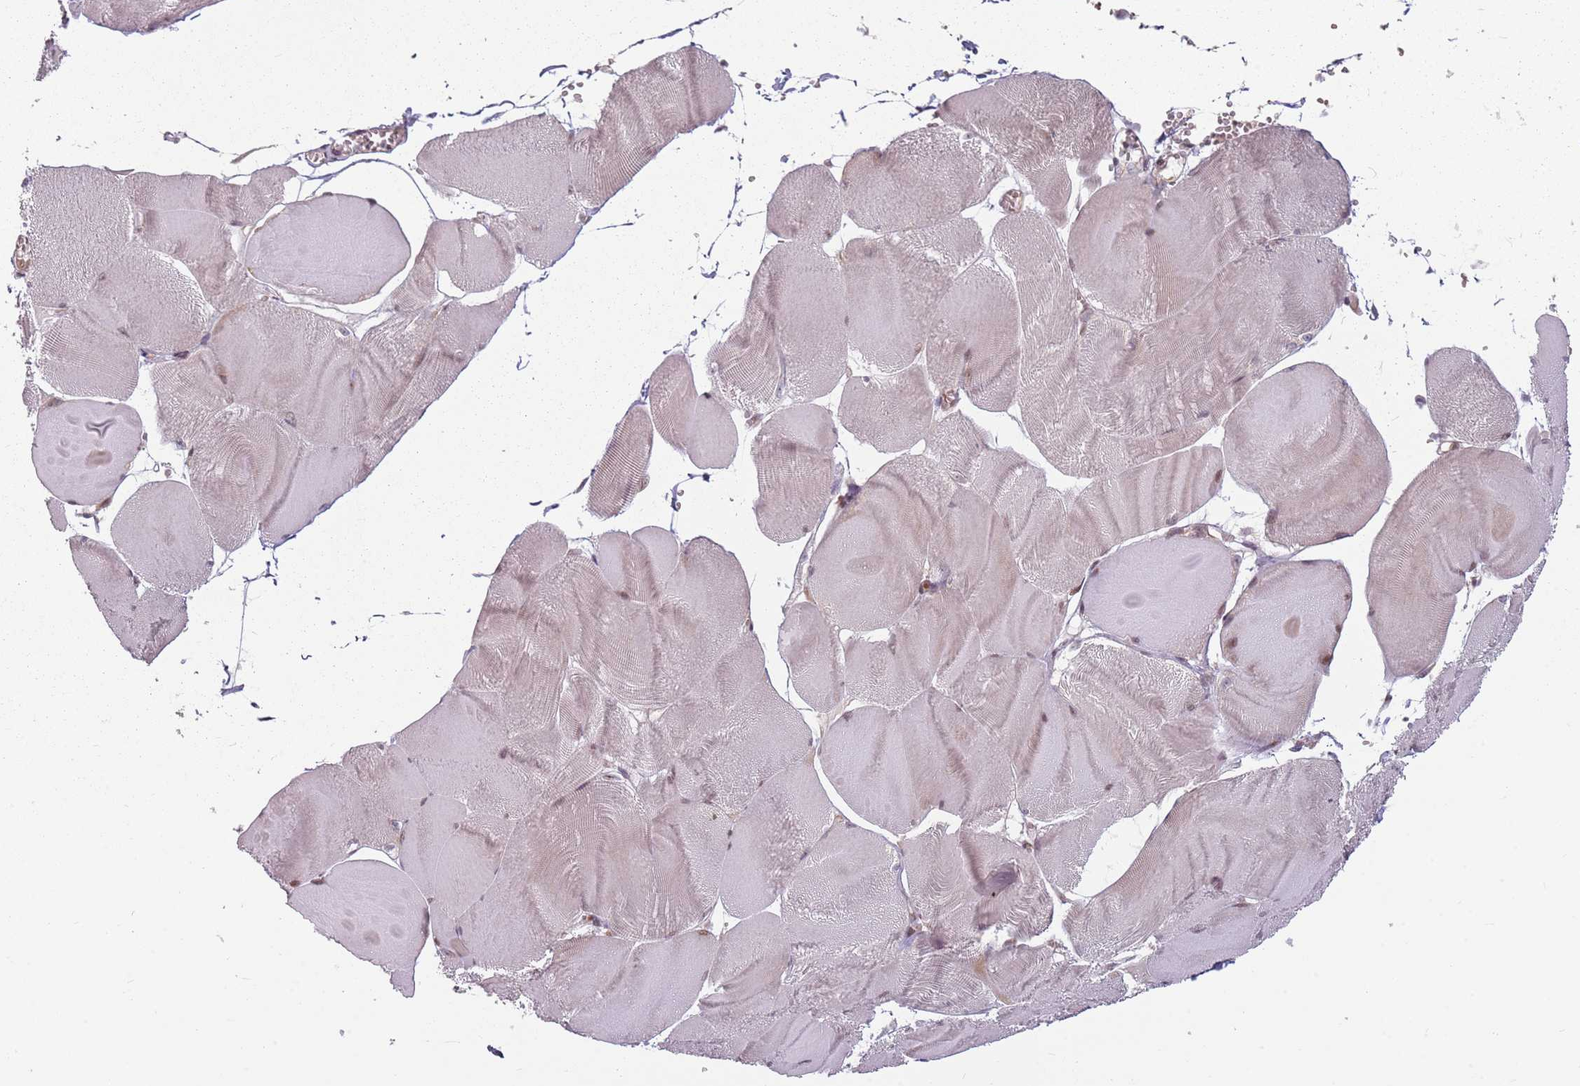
{"staining": {"intensity": "weak", "quantity": "25%-75%", "location": "nuclear"}, "tissue": "skeletal muscle", "cell_type": "Myocytes", "image_type": "normal", "snomed": [{"axis": "morphology", "description": "Normal tissue, NOS"}, {"axis": "morphology", "description": "Basal cell carcinoma"}, {"axis": "topography", "description": "Skeletal muscle"}], "caption": "High-power microscopy captured an immunohistochemistry (IHC) histopathology image of benign skeletal muscle, revealing weak nuclear staining in about 25%-75% of myocytes.", "gene": "ADGRG1", "patient": {"sex": "female", "age": 64}}